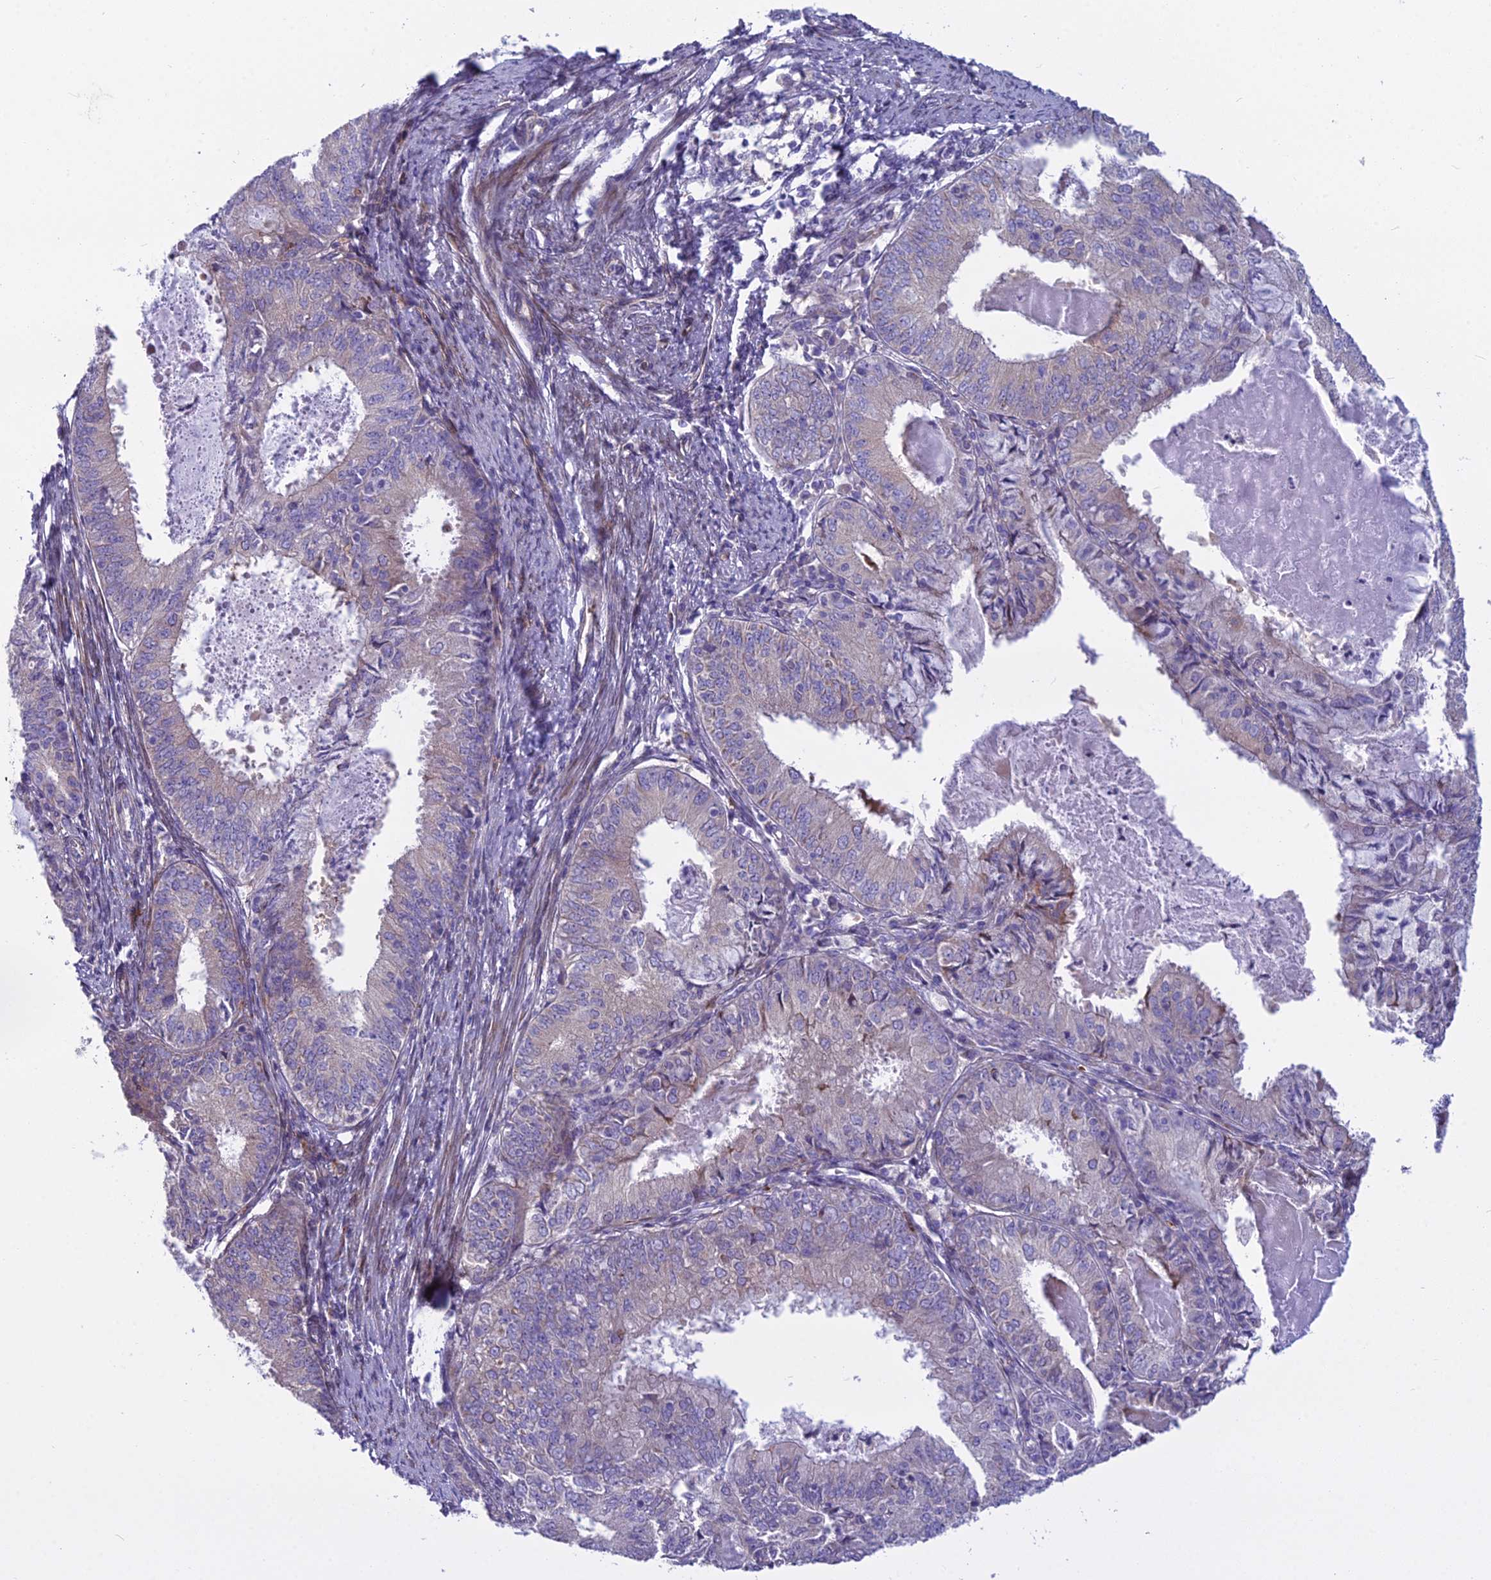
{"staining": {"intensity": "weak", "quantity": "<25%", "location": "cytoplasmic/membranous"}, "tissue": "endometrial cancer", "cell_type": "Tumor cells", "image_type": "cancer", "snomed": [{"axis": "morphology", "description": "Adenocarcinoma, NOS"}, {"axis": "topography", "description": "Endometrium"}], "caption": "Immunohistochemical staining of adenocarcinoma (endometrial) displays no significant staining in tumor cells.", "gene": "PCDHB14", "patient": {"sex": "female", "age": 57}}